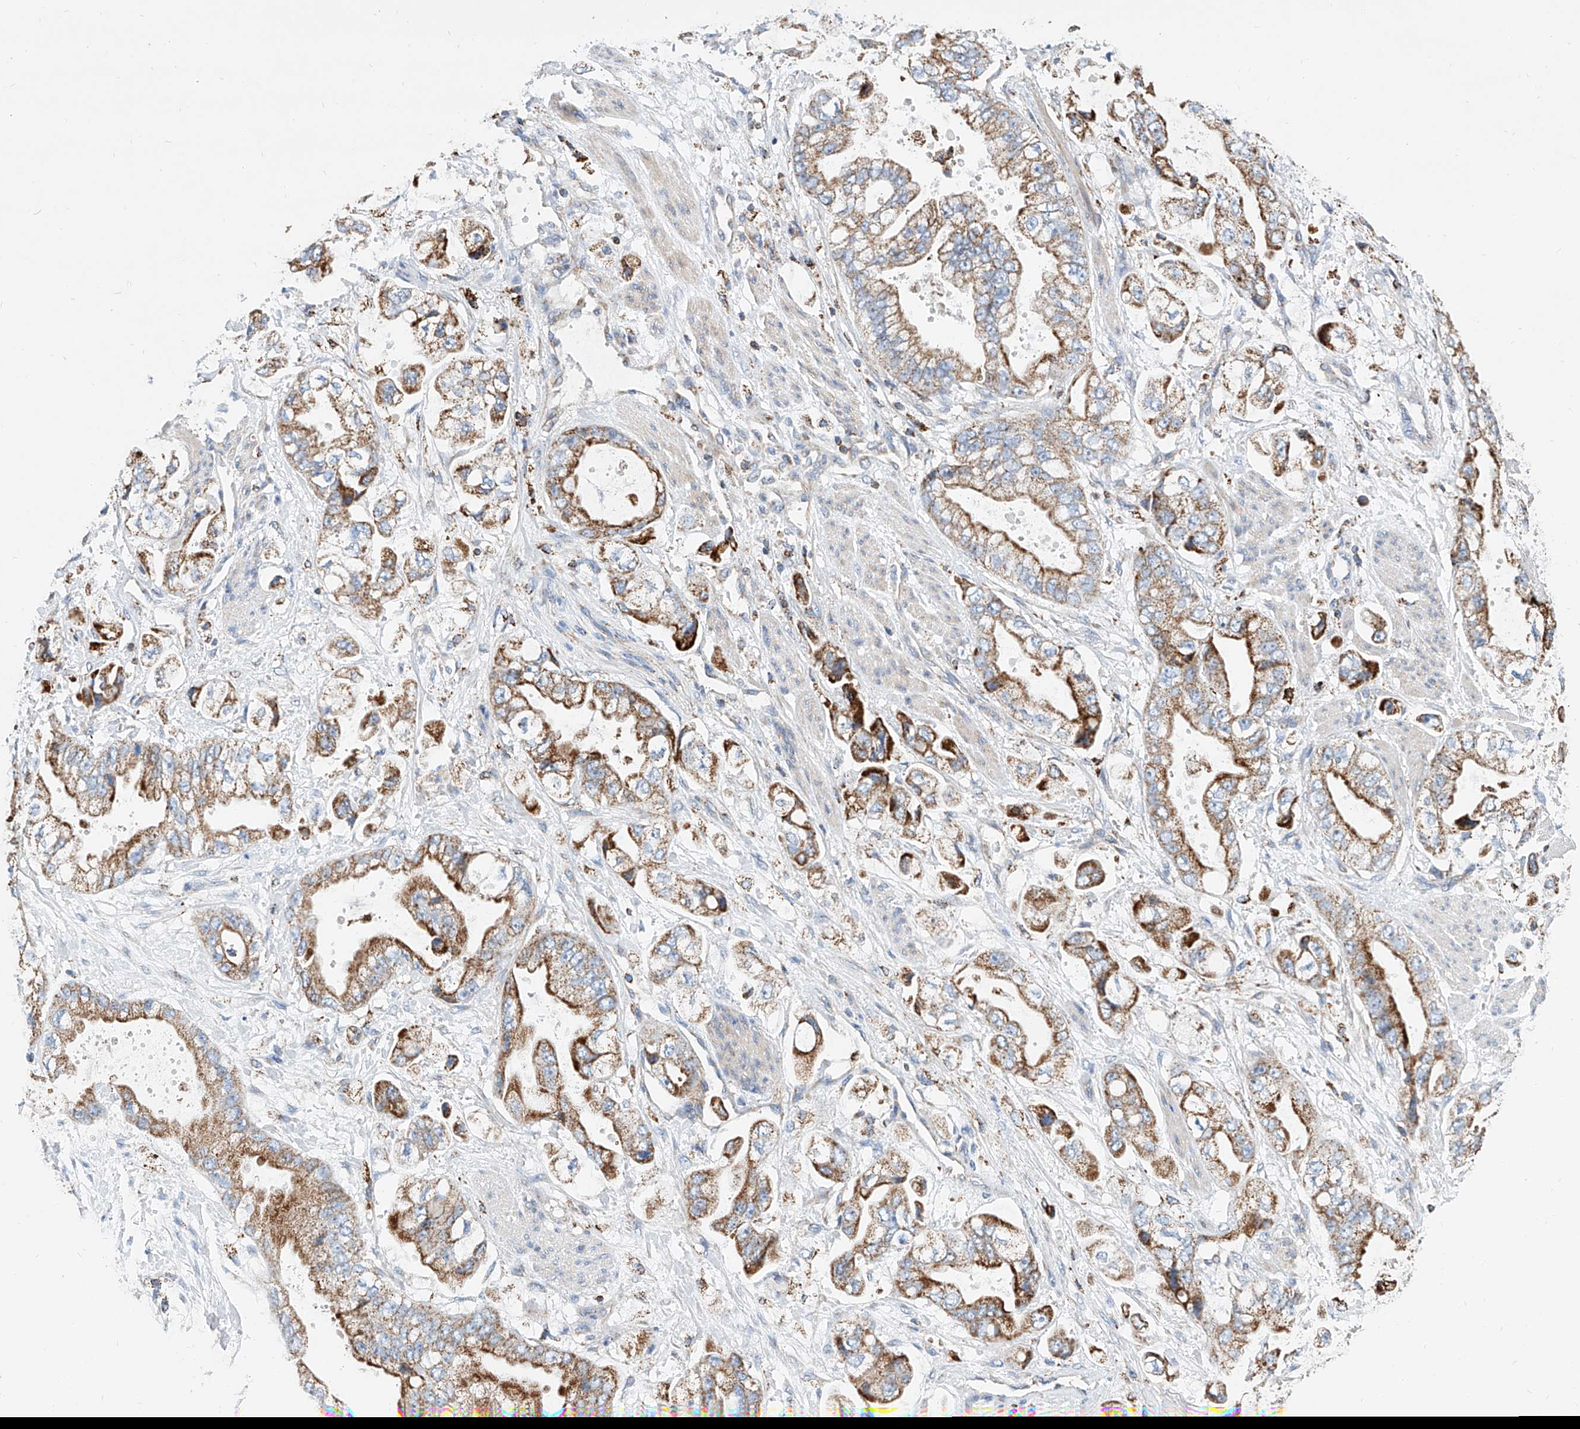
{"staining": {"intensity": "strong", "quantity": ">75%", "location": "cytoplasmic/membranous"}, "tissue": "stomach cancer", "cell_type": "Tumor cells", "image_type": "cancer", "snomed": [{"axis": "morphology", "description": "Adenocarcinoma, NOS"}, {"axis": "topography", "description": "Stomach"}], "caption": "Immunohistochemical staining of stomach adenocarcinoma demonstrates high levels of strong cytoplasmic/membranous protein positivity in about >75% of tumor cells.", "gene": "CPNE5", "patient": {"sex": "male", "age": 62}}